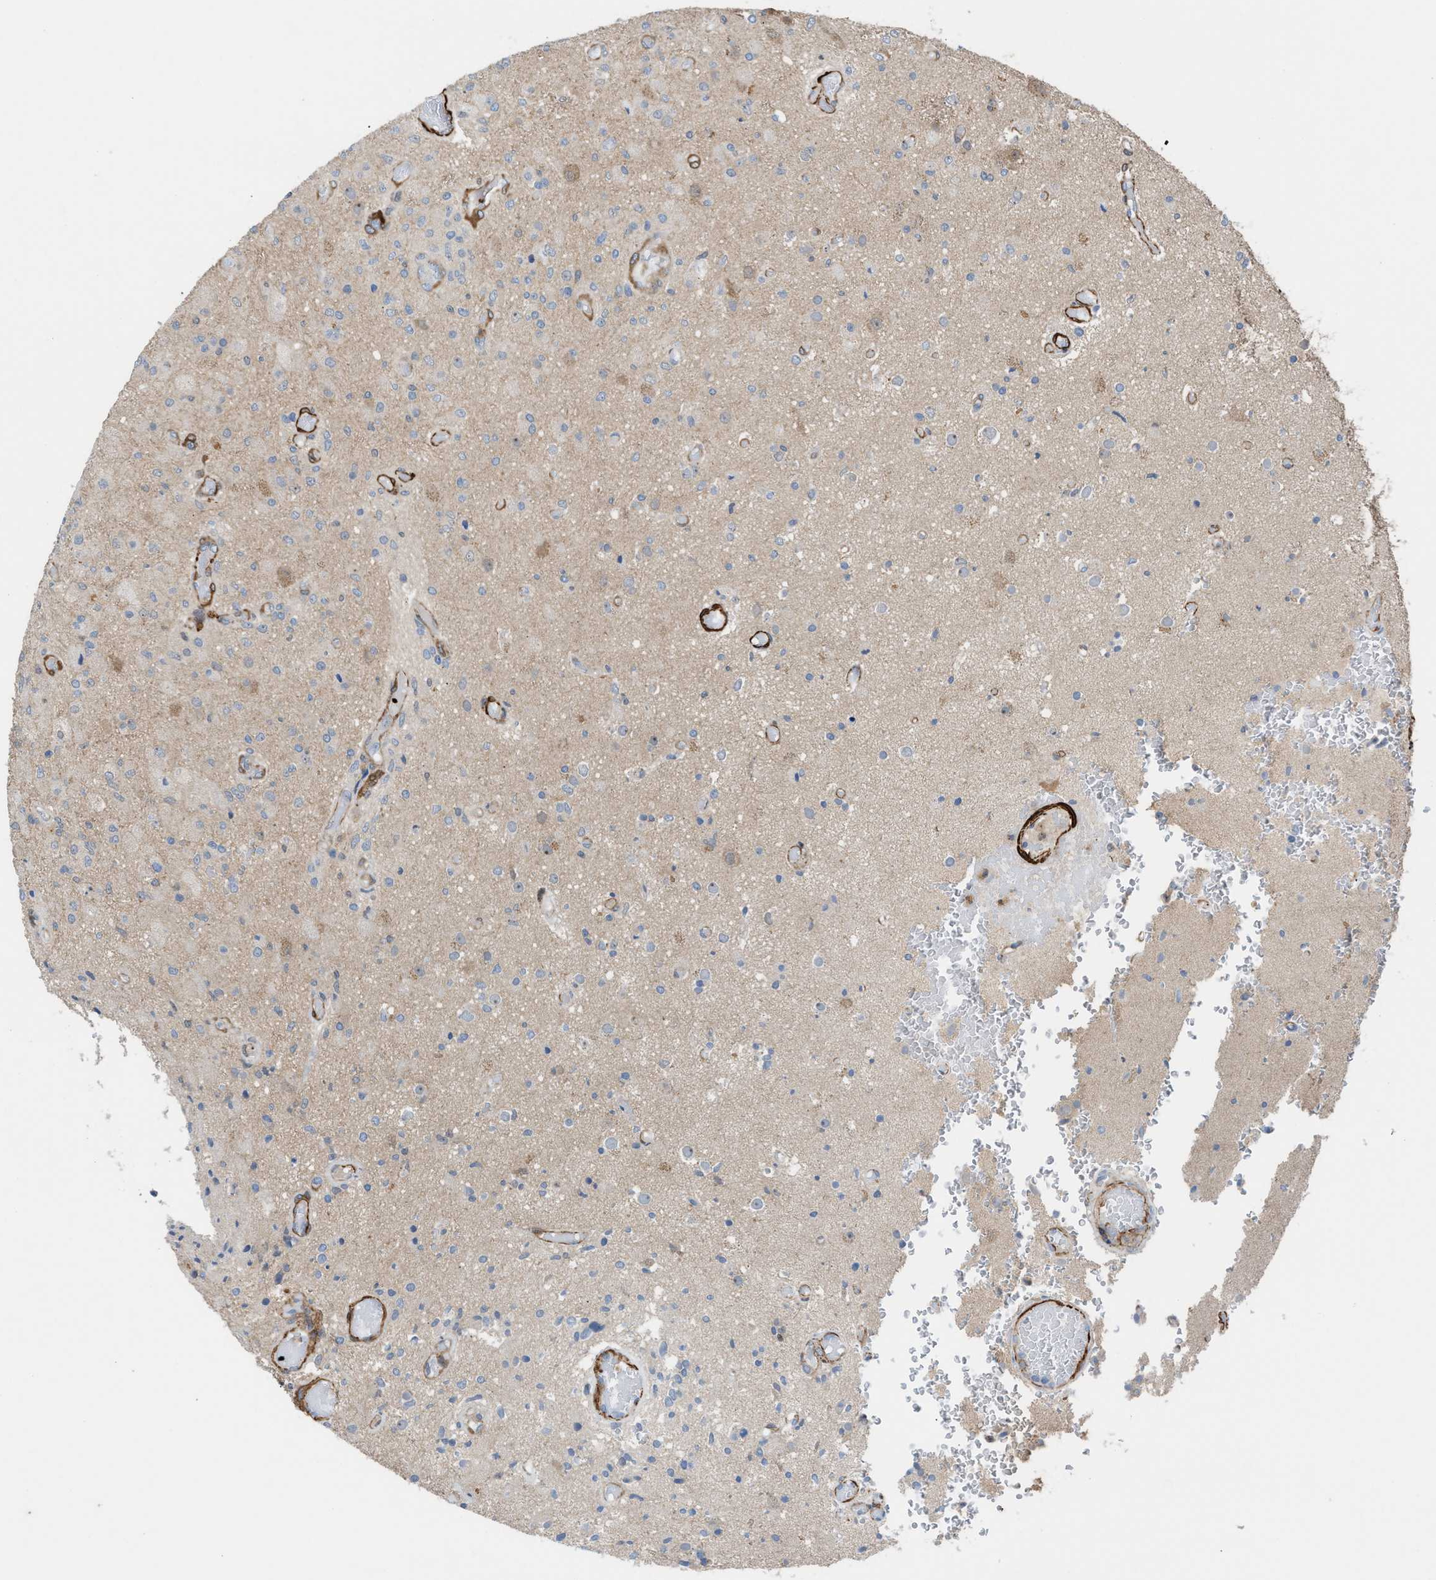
{"staining": {"intensity": "negative", "quantity": "none", "location": "none"}, "tissue": "glioma", "cell_type": "Tumor cells", "image_type": "cancer", "snomed": [{"axis": "morphology", "description": "Normal tissue, NOS"}, {"axis": "morphology", "description": "Glioma, malignant, High grade"}, {"axis": "topography", "description": "Cerebral cortex"}], "caption": "Immunohistochemical staining of malignant glioma (high-grade) shows no significant staining in tumor cells. (DAB immunohistochemistry, high magnification).", "gene": "NQO2", "patient": {"sex": "male", "age": 77}}